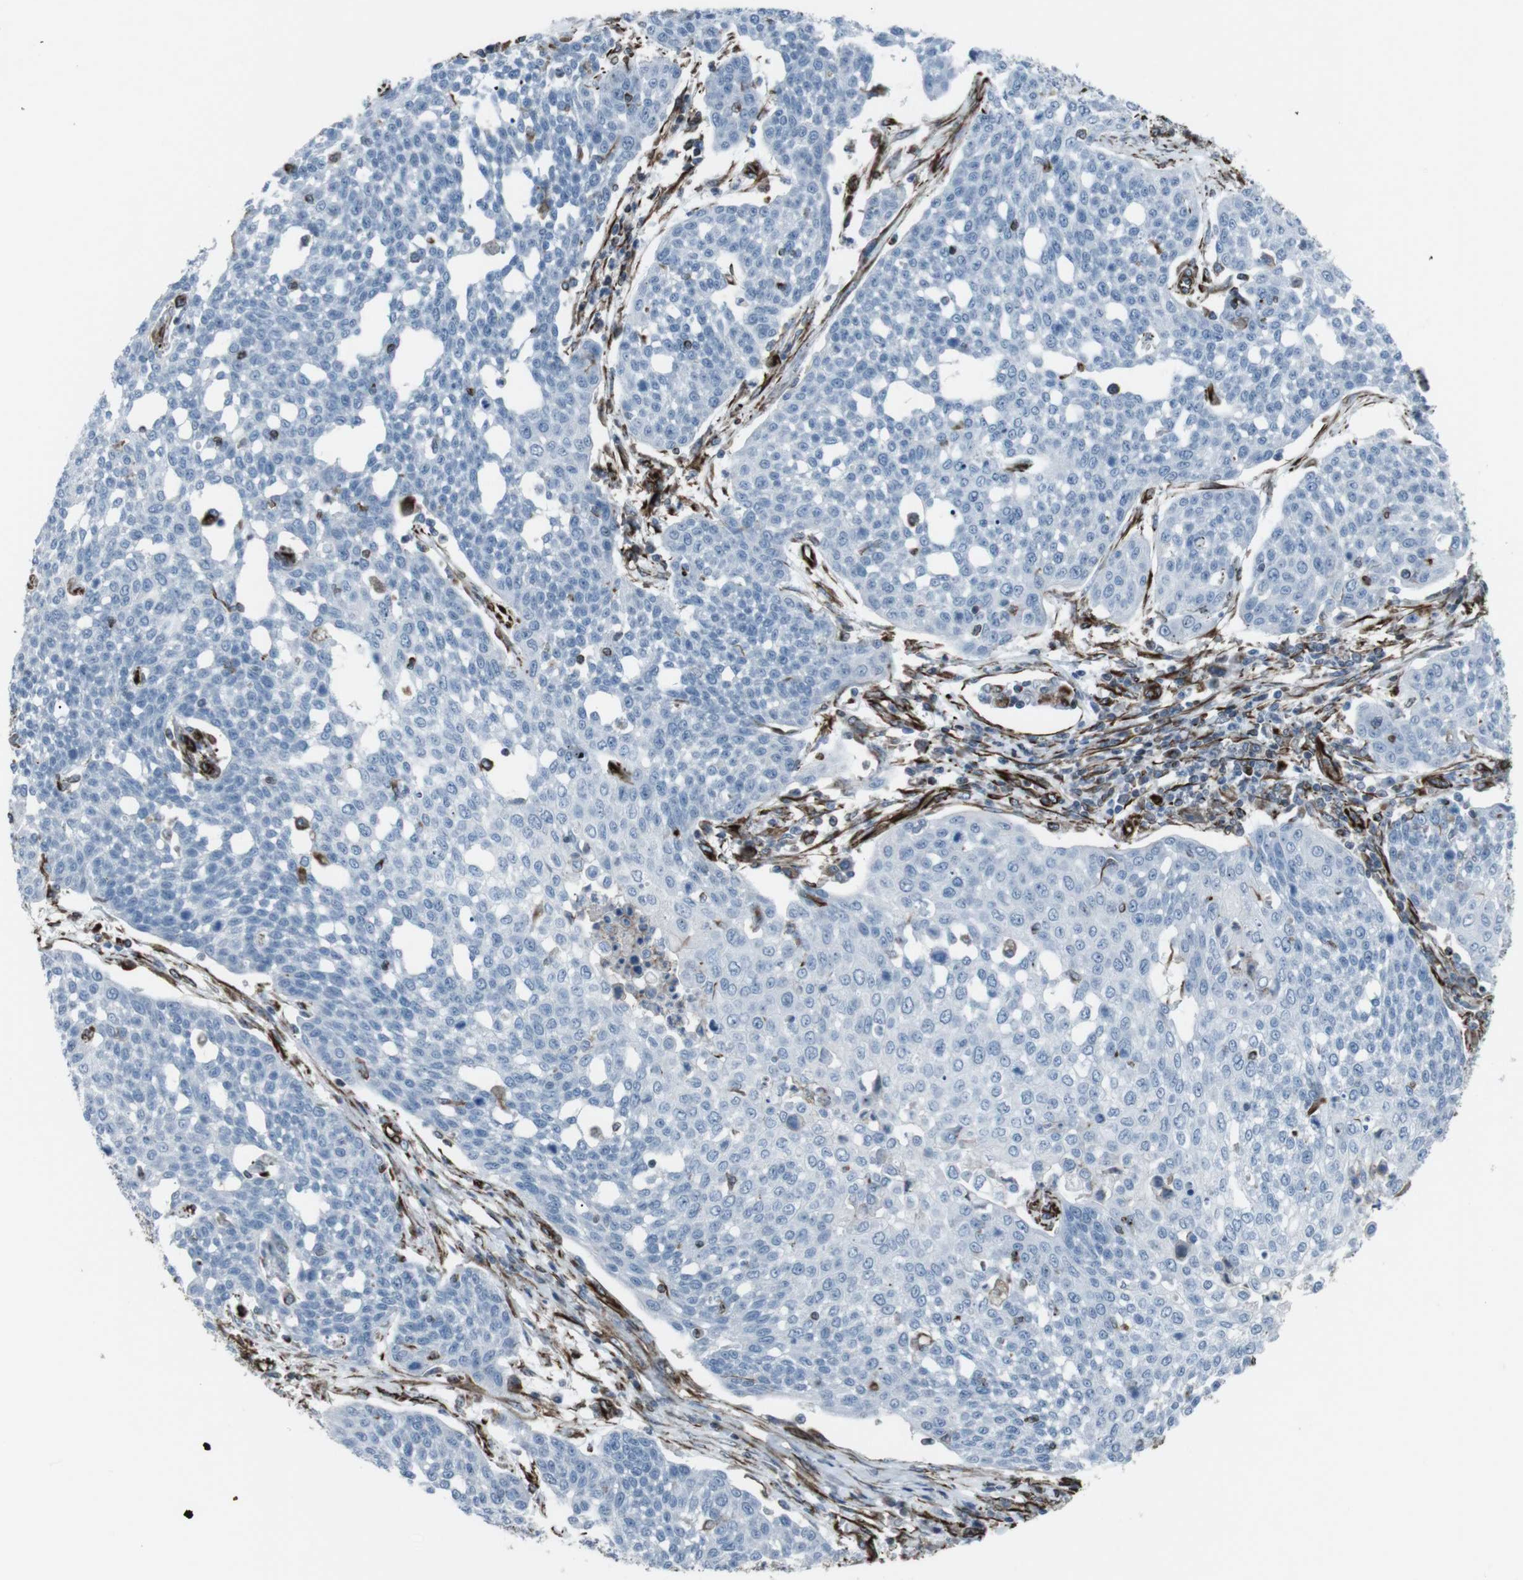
{"staining": {"intensity": "negative", "quantity": "none", "location": "none"}, "tissue": "cervical cancer", "cell_type": "Tumor cells", "image_type": "cancer", "snomed": [{"axis": "morphology", "description": "Squamous cell carcinoma, NOS"}, {"axis": "topography", "description": "Cervix"}], "caption": "High power microscopy micrograph of an immunohistochemistry (IHC) image of cervical cancer (squamous cell carcinoma), revealing no significant staining in tumor cells.", "gene": "ZDHHC6", "patient": {"sex": "female", "age": 34}}